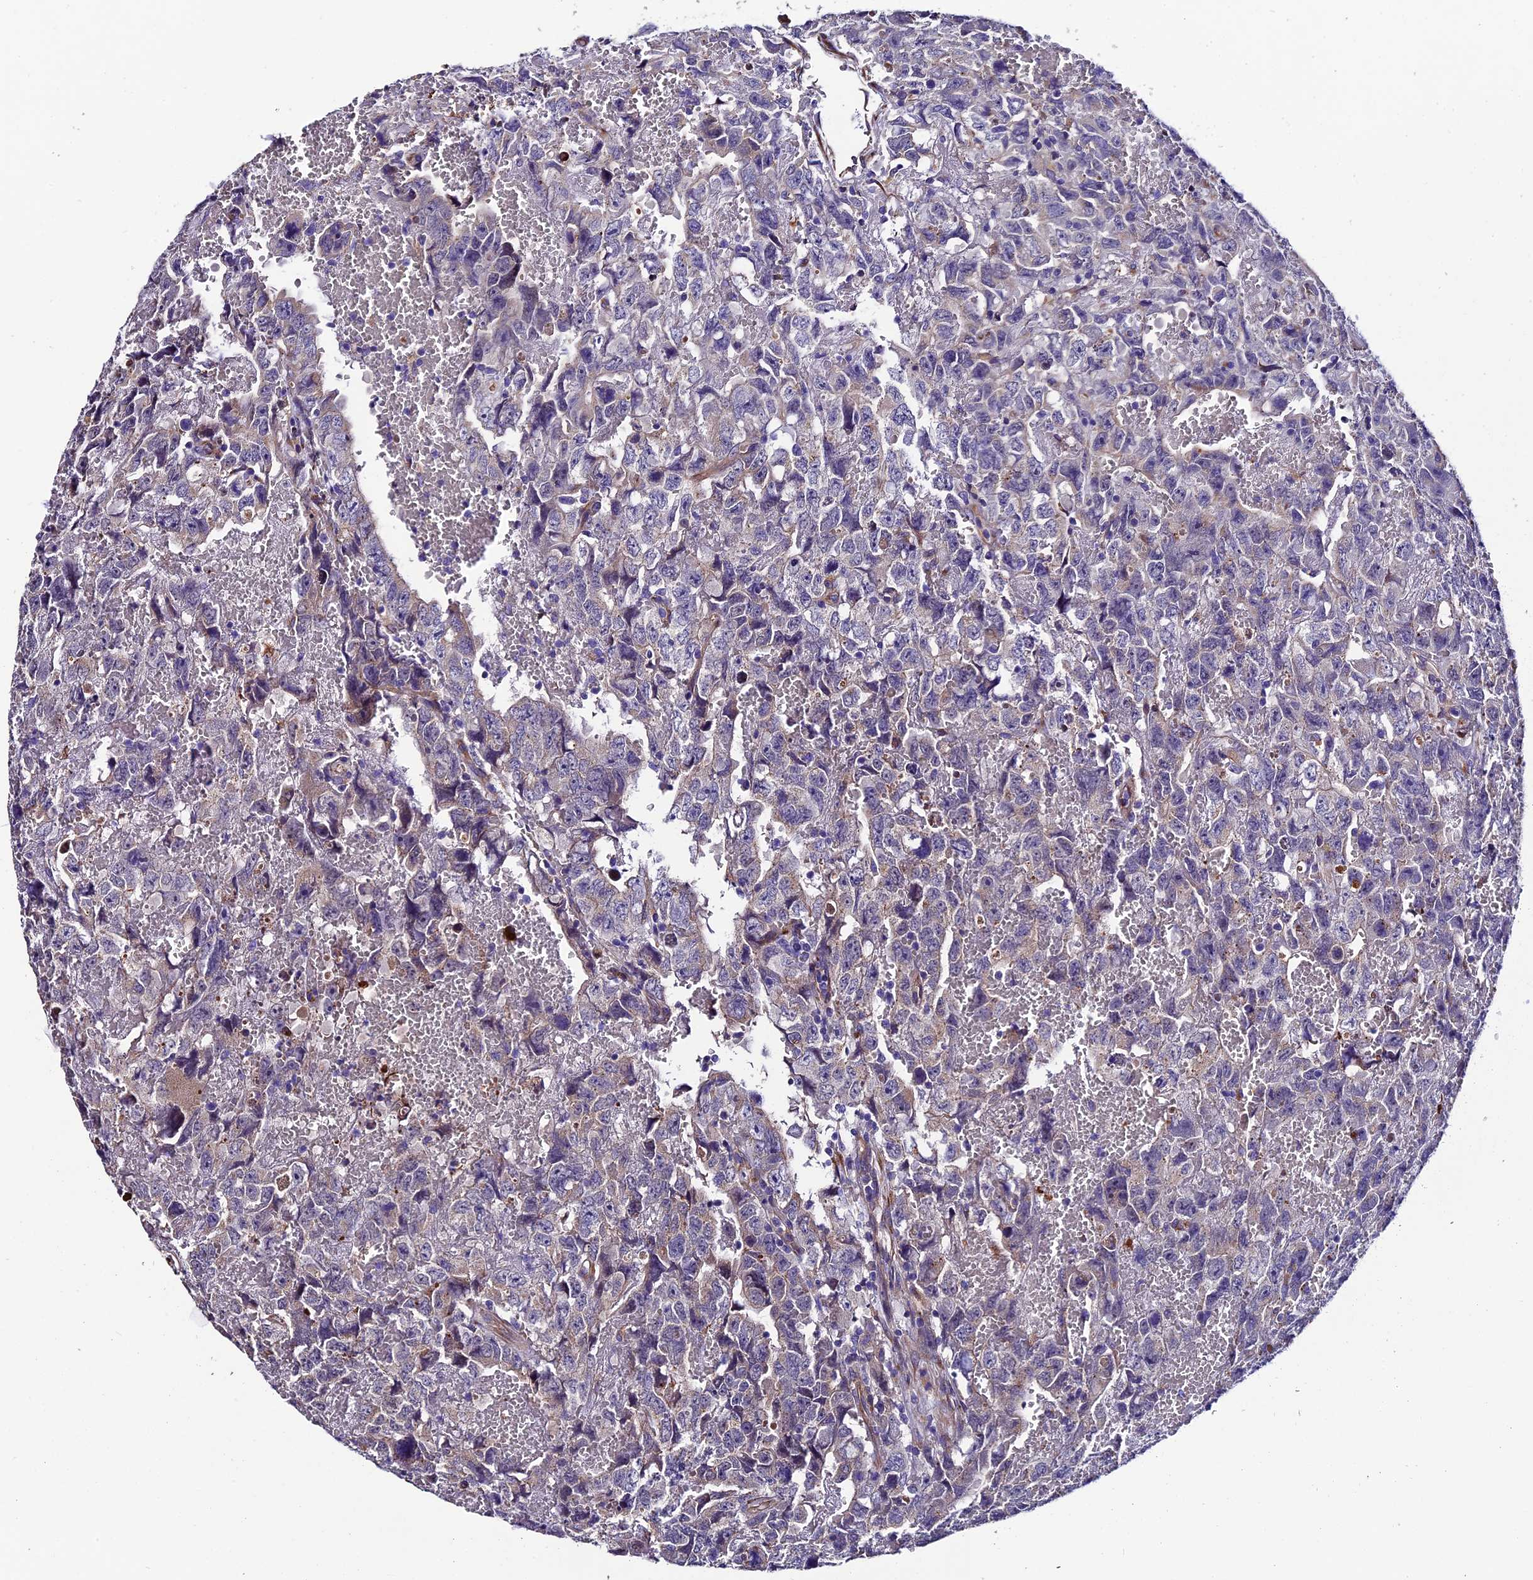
{"staining": {"intensity": "negative", "quantity": "none", "location": "none"}, "tissue": "testis cancer", "cell_type": "Tumor cells", "image_type": "cancer", "snomed": [{"axis": "morphology", "description": "Carcinoma, Embryonal, NOS"}, {"axis": "topography", "description": "Testis"}], "caption": "A high-resolution image shows IHC staining of embryonal carcinoma (testis), which displays no significant expression in tumor cells.", "gene": "CLN5", "patient": {"sex": "male", "age": 45}}